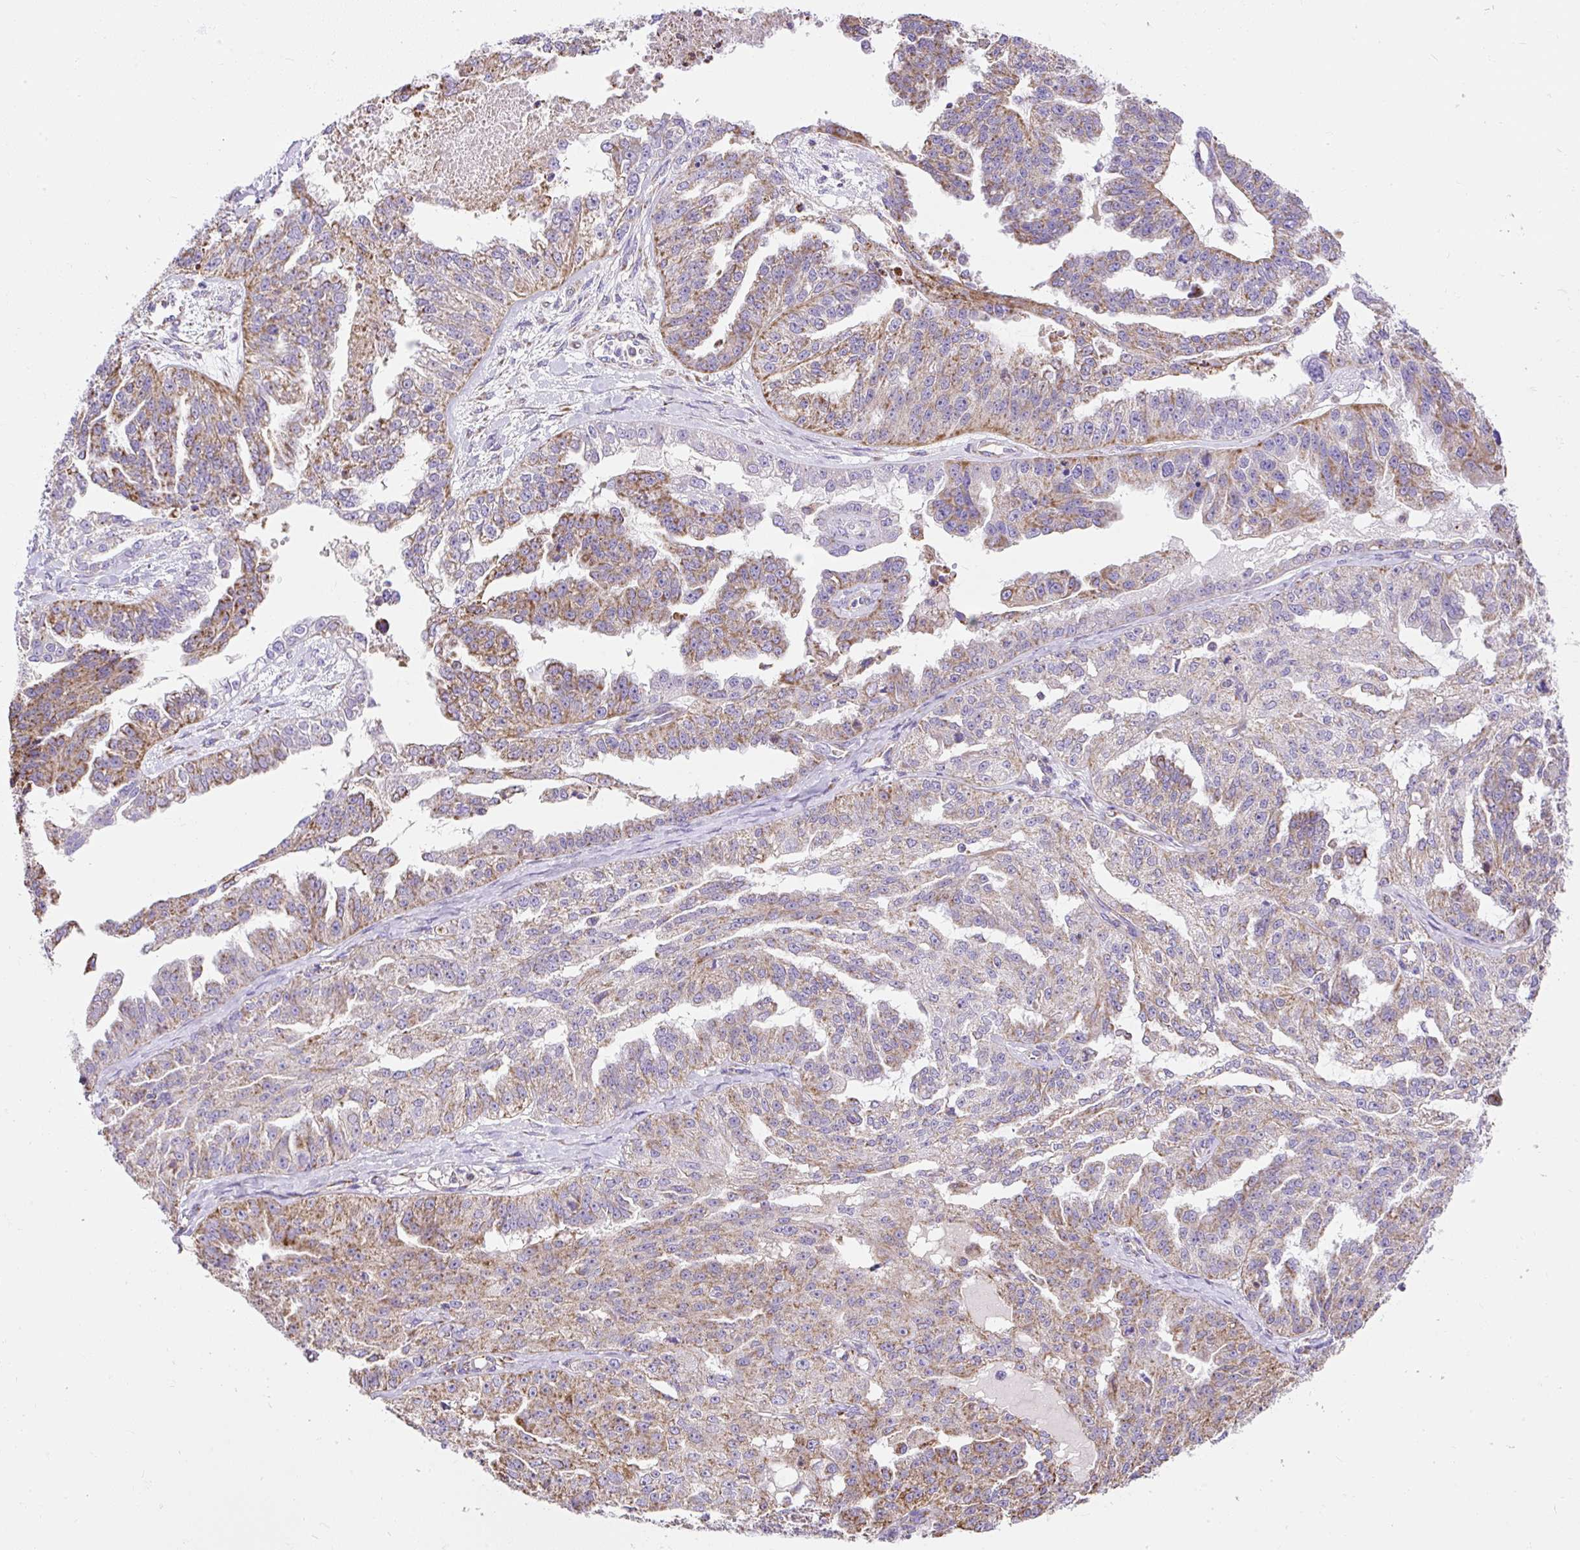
{"staining": {"intensity": "moderate", "quantity": ">75%", "location": "cytoplasmic/membranous"}, "tissue": "ovarian cancer", "cell_type": "Tumor cells", "image_type": "cancer", "snomed": [{"axis": "morphology", "description": "Cystadenocarcinoma, serous, NOS"}, {"axis": "topography", "description": "Ovary"}], "caption": "Serous cystadenocarcinoma (ovarian) was stained to show a protein in brown. There is medium levels of moderate cytoplasmic/membranous expression in approximately >75% of tumor cells.", "gene": "DAAM2", "patient": {"sex": "female", "age": 58}}